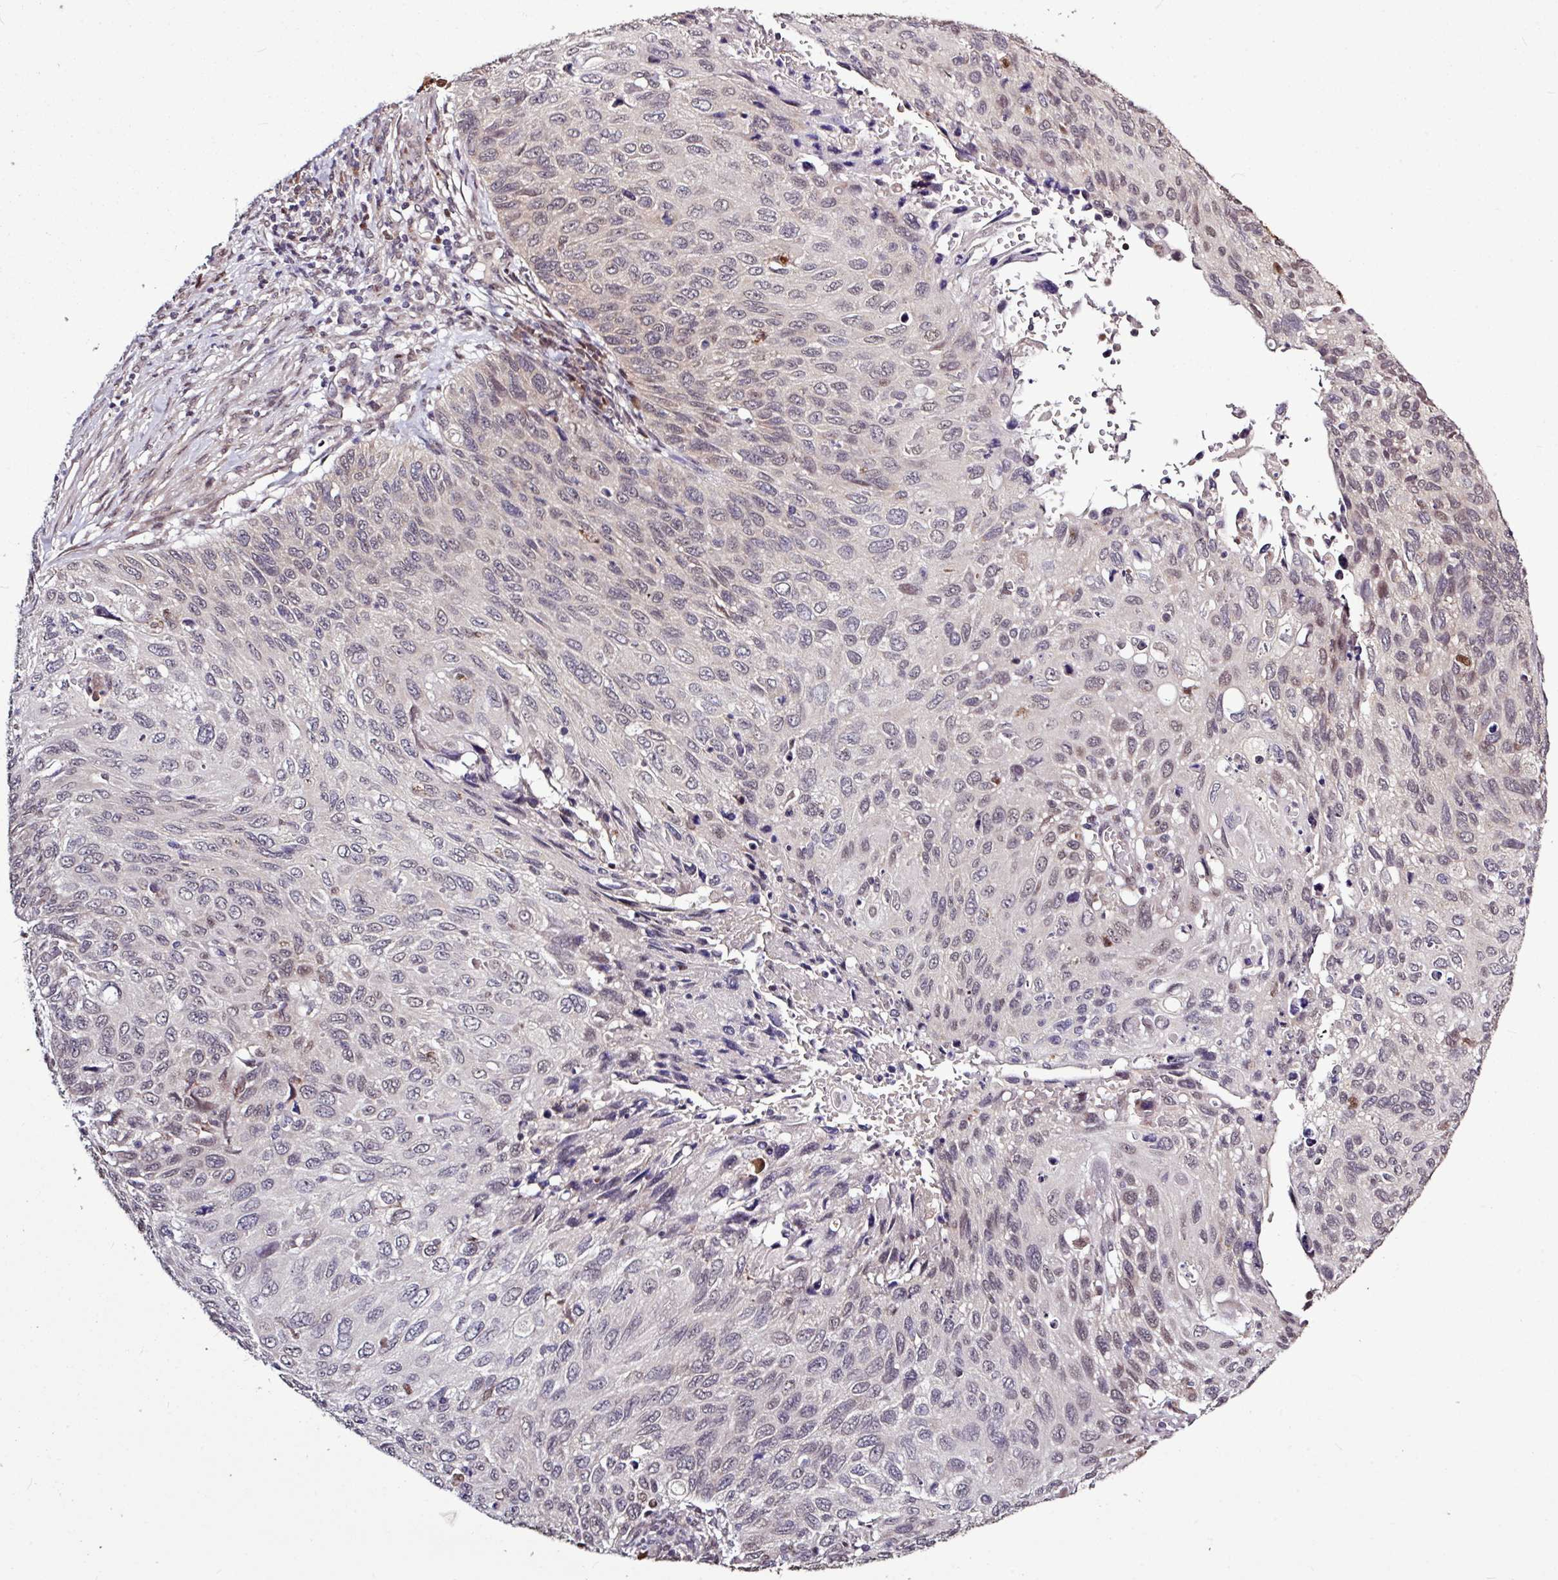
{"staining": {"intensity": "negative", "quantity": "none", "location": "none"}, "tissue": "cervical cancer", "cell_type": "Tumor cells", "image_type": "cancer", "snomed": [{"axis": "morphology", "description": "Squamous cell carcinoma, NOS"}, {"axis": "topography", "description": "Cervix"}], "caption": "Cervical cancer (squamous cell carcinoma) was stained to show a protein in brown. There is no significant positivity in tumor cells.", "gene": "SKIC2", "patient": {"sex": "female", "age": 70}}